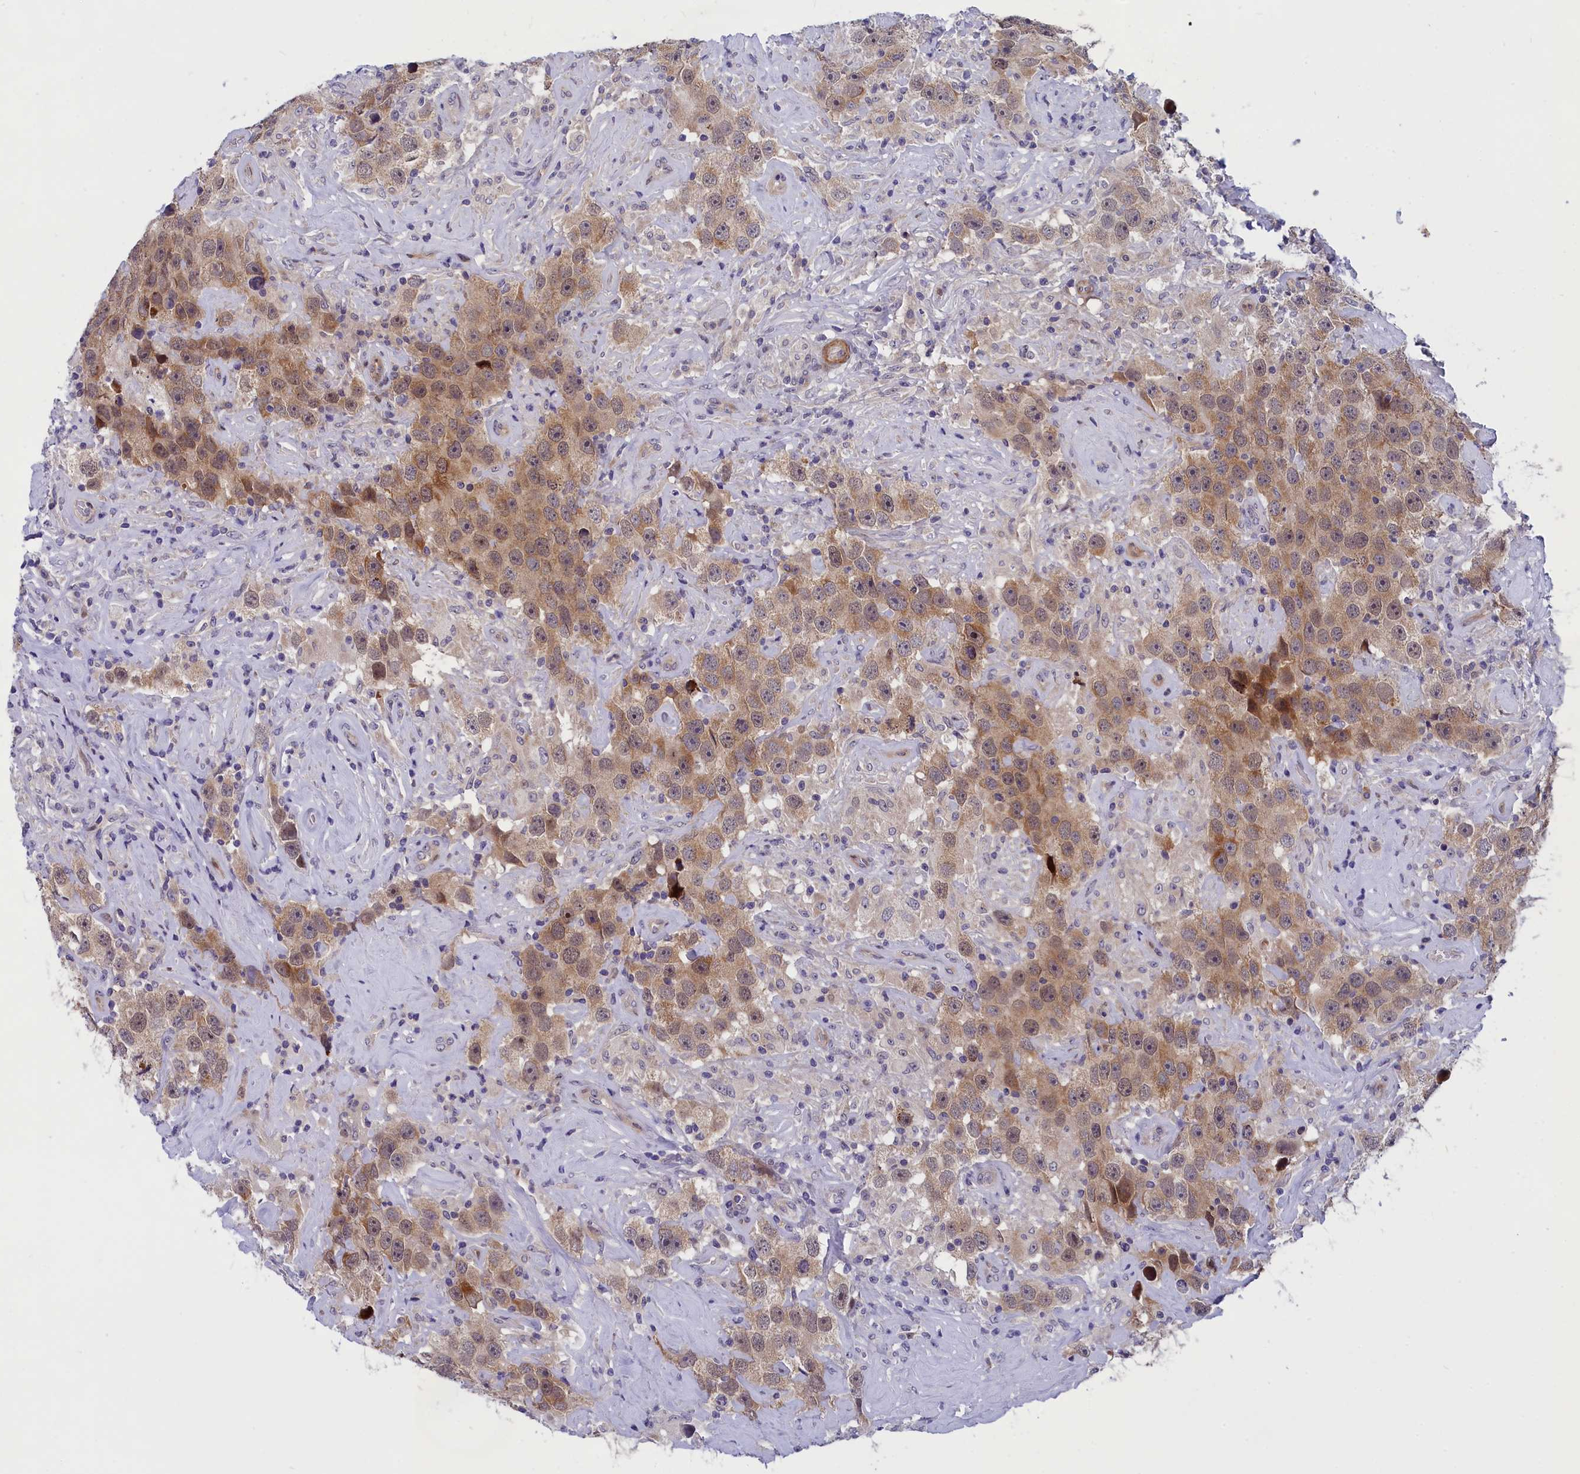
{"staining": {"intensity": "weak", "quantity": ">75%", "location": "cytoplasmic/membranous"}, "tissue": "testis cancer", "cell_type": "Tumor cells", "image_type": "cancer", "snomed": [{"axis": "morphology", "description": "Seminoma, NOS"}, {"axis": "topography", "description": "Testis"}], "caption": "The micrograph exhibits staining of testis cancer, revealing weak cytoplasmic/membranous protein staining (brown color) within tumor cells.", "gene": "ANKRD34B", "patient": {"sex": "male", "age": 49}}